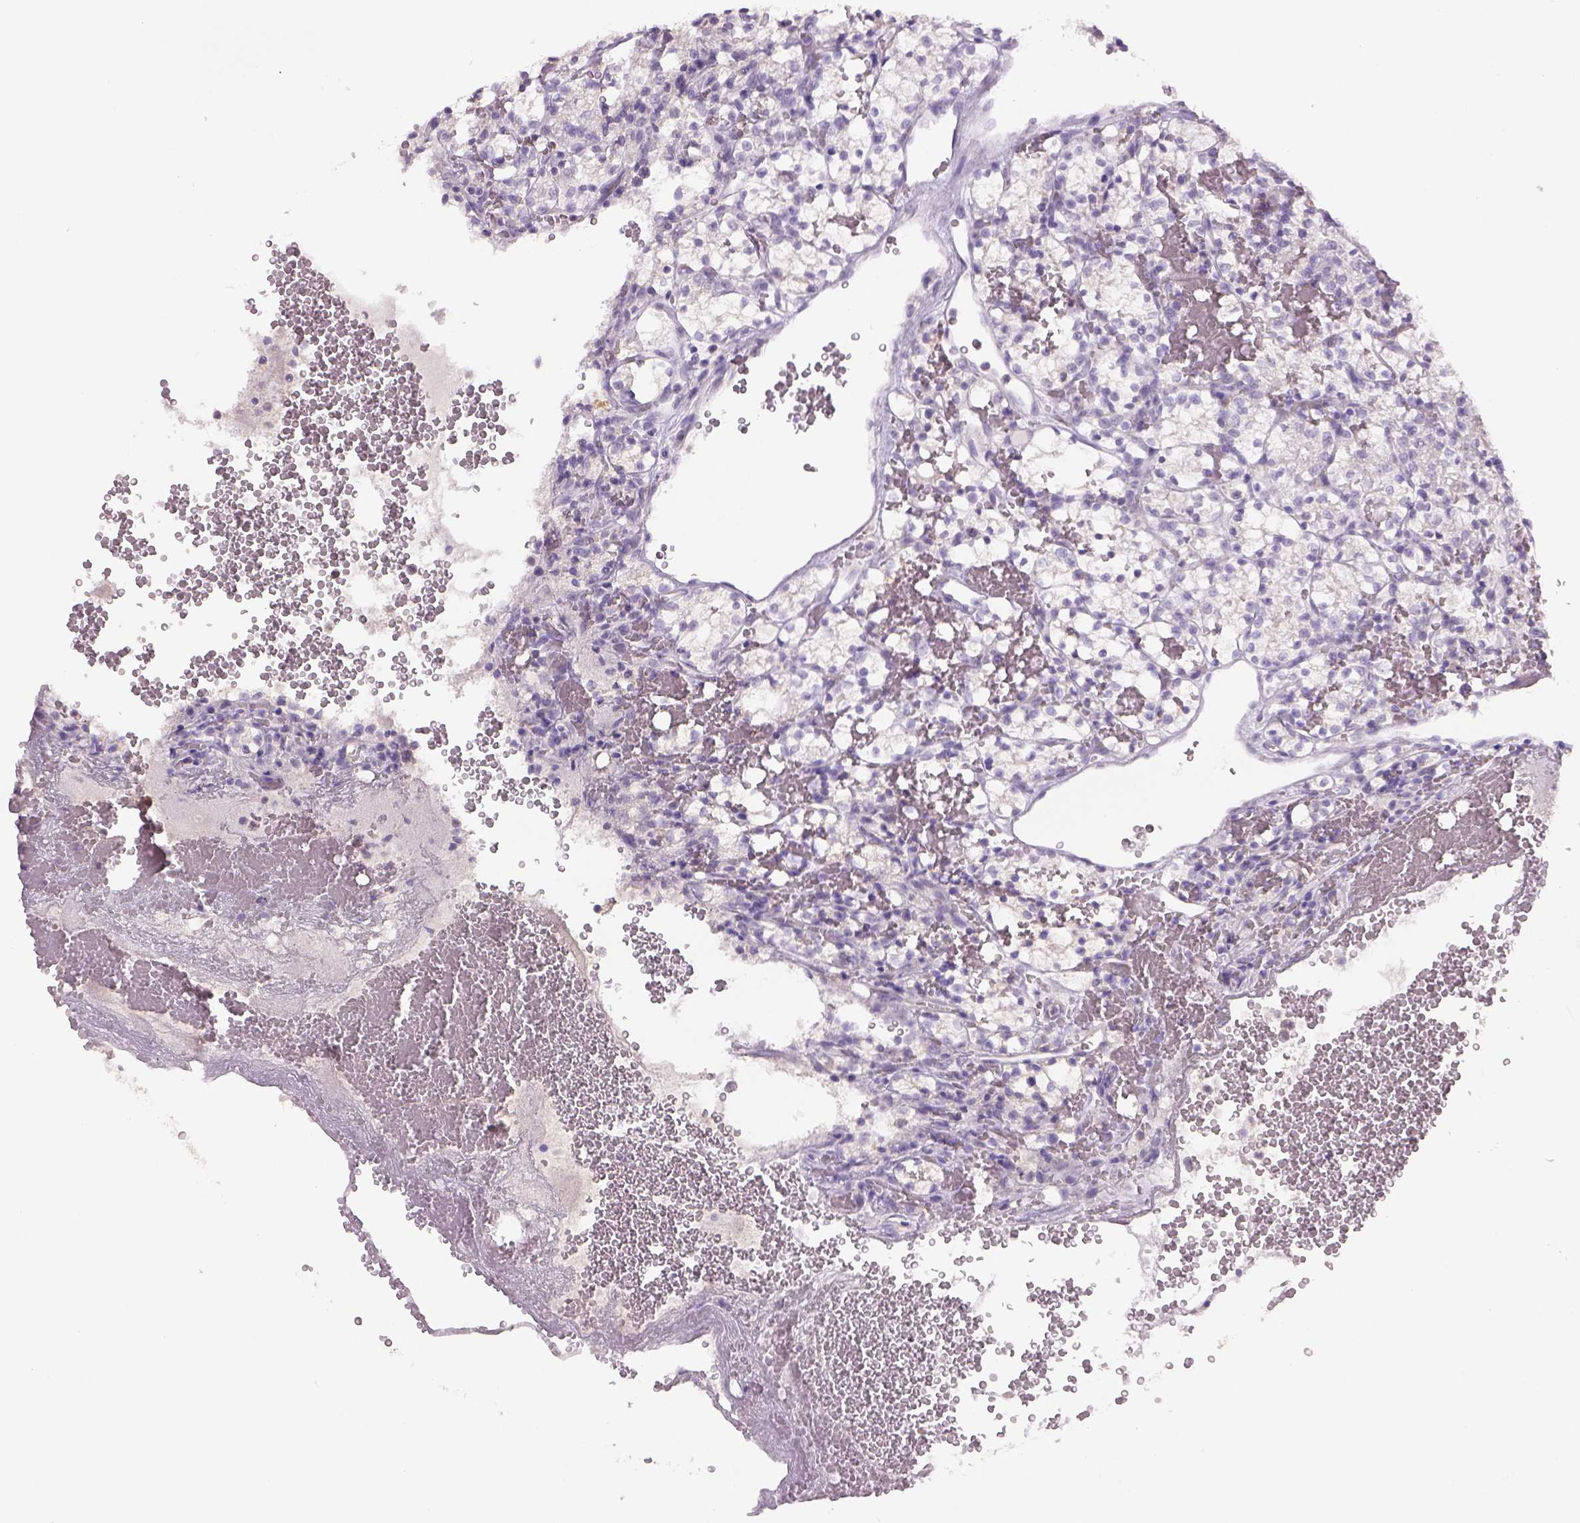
{"staining": {"intensity": "negative", "quantity": "none", "location": "none"}, "tissue": "renal cancer", "cell_type": "Tumor cells", "image_type": "cancer", "snomed": [{"axis": "morphology", "description": "Adenocarcinoma, NOS"}, {"axis": "topography", "description": "Kidney"}], "caption": "Photomicrograph shows no protein expression in tumor cells of renal cancer (adenocarcinoma) tissue. Brightfield microscopy of immunohistochemistry (IHC) stained with DAB (brown) and hematoxylin (blue), captured at high magnification.", "gene": "NAALAD2", "patient": {"sex": "female", "age": 69}}